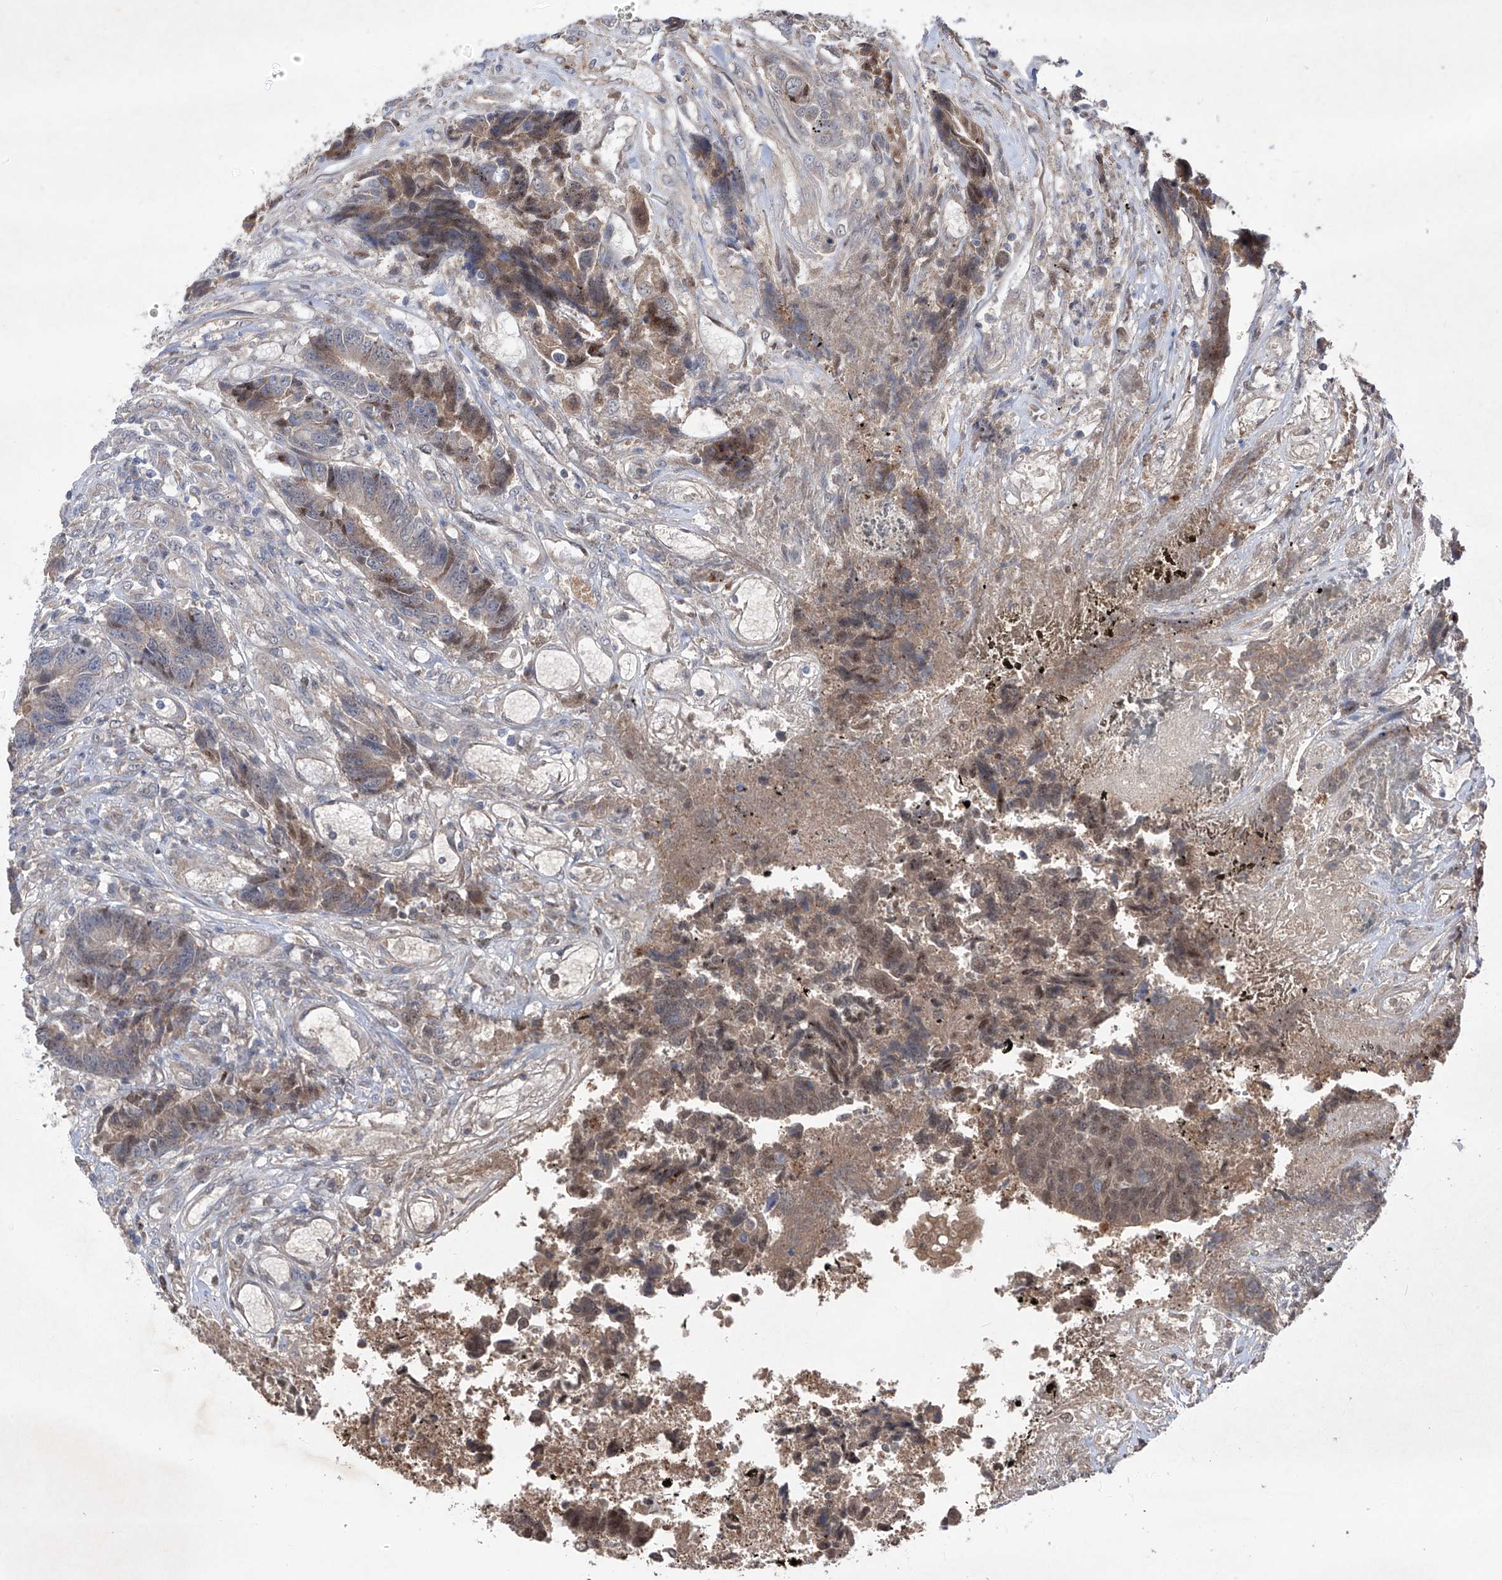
{"staining": {"intensity": "moderate", "quantity": "<25%", "location": "cytoplasmic/membranous,nuclear"}, "tissue": "colorectal cancer", "cell_type": "Tumor cells", "image_type": "cancer", "snomed": [{"axis": "morphology", "description": "Adenocarcinoma, NOS"}, {"axis": "topography", "description": "Rectum"}], "caption": "Colorectal cancer (adenocarcinoma) was stained to show a protein in brown. There is low levels of moderate cytoplasmic/membranous and nuclear positivity in approximately <25% of tumor cells.", "gene": "FAM135A", "patient": {"sex": "male", "age": 84}}